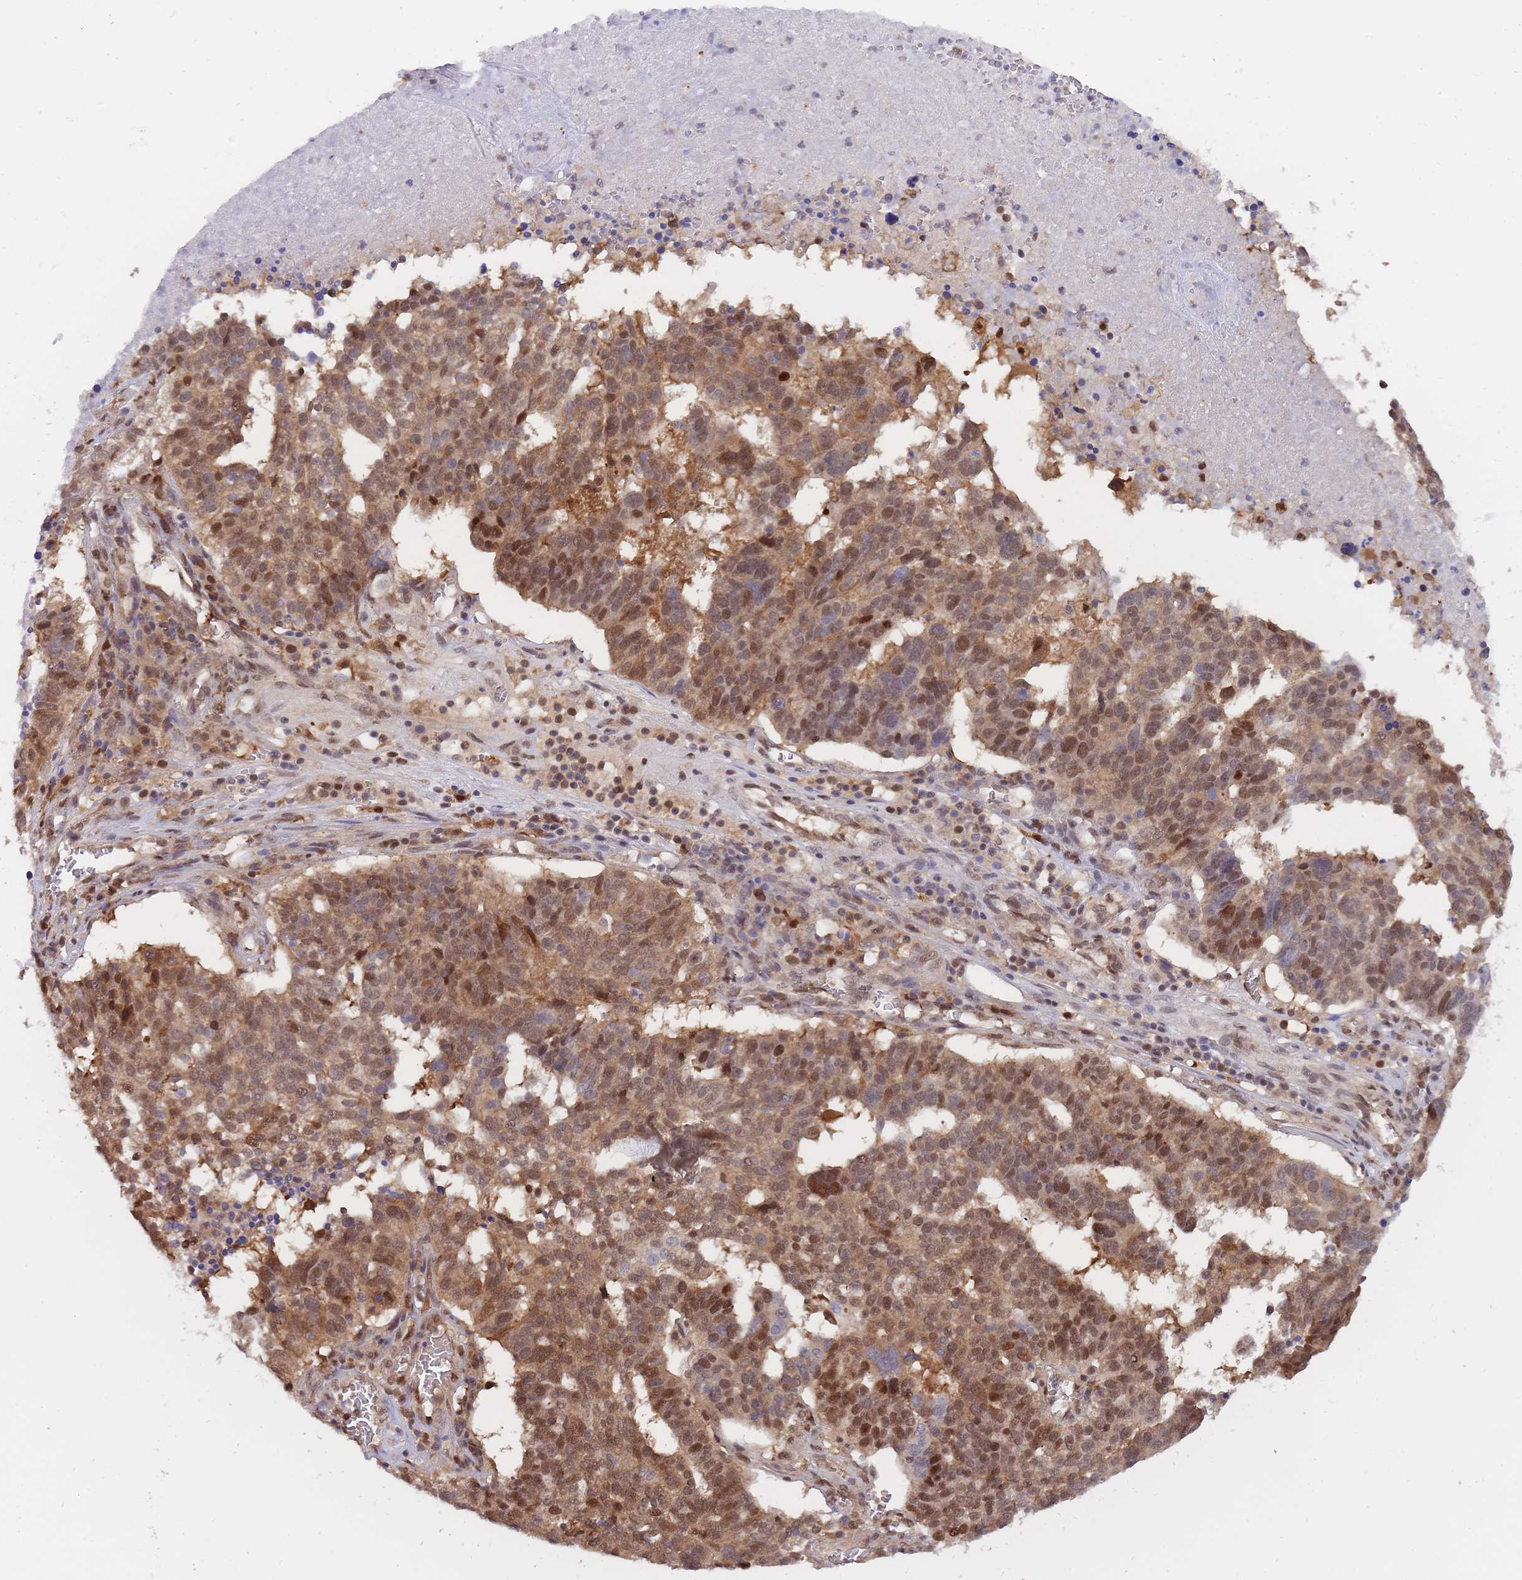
{"staining": {"intensity": "moderate", "quantity": ">75%", "location": "cytoplasmic/membranous,nuclear"}, "tissue": "ovarian cancer", "cell_type": "Tumor cells", "image_type": "cancer", "snomed": [{"axis": "morphology", "description": "Cystadenocarcinoma, serous, NOS"}, {"axis": "topography", "description": "Ovary"}], "caption": "There is medium levels of moderate cytoplasmic/membranous and nuclear positivity in tumor cells of ovarian cancer, as demonstrated by immunohistochemical staining (brown color).", "gene": "NSFL1C", "patient": {"sex": "female", "age": 59}}